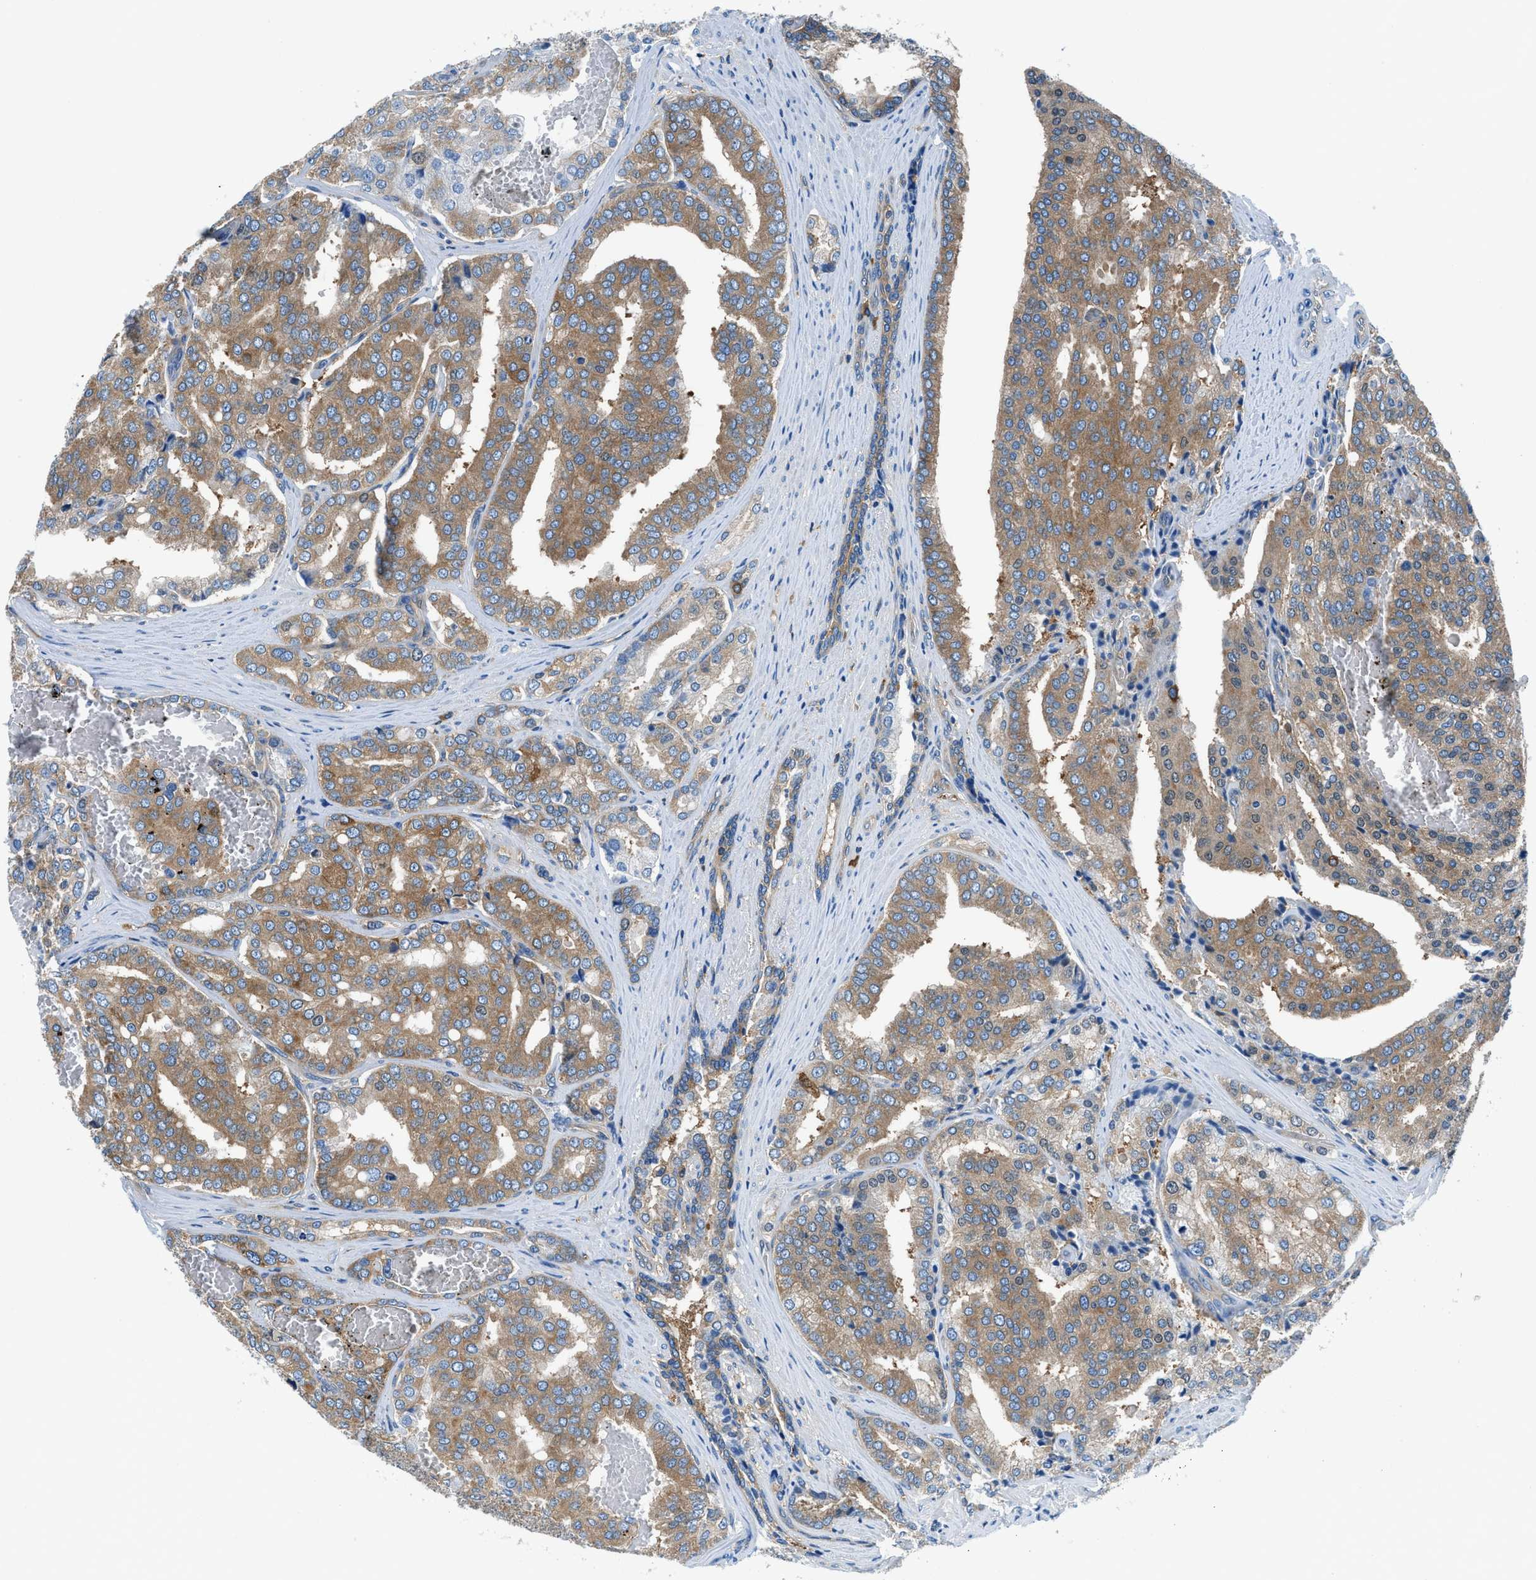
{"staining": {"intensity": "moderate", "quantity": ">75%", "location": "cytoplasmic/membranous"}, "tissue": "prostate cancer", "cell_type": "Tumor cells", "image_type": "cancer", "snomed": [{"axis": "morphology", "description": "Adenocarcinoma, High grade"}, {"axis": "topography", "description": "Prostate"}], "caption": "An image showing moderate cytoplasmic/membranous expression in about >75% of tumor cells in prostate cancer (adenocarcinoma (high-grade)), as visualized by brown immunohistochemical staining.", "gene": "SARS1", "patient": {"sex": "male", "age": 50}}